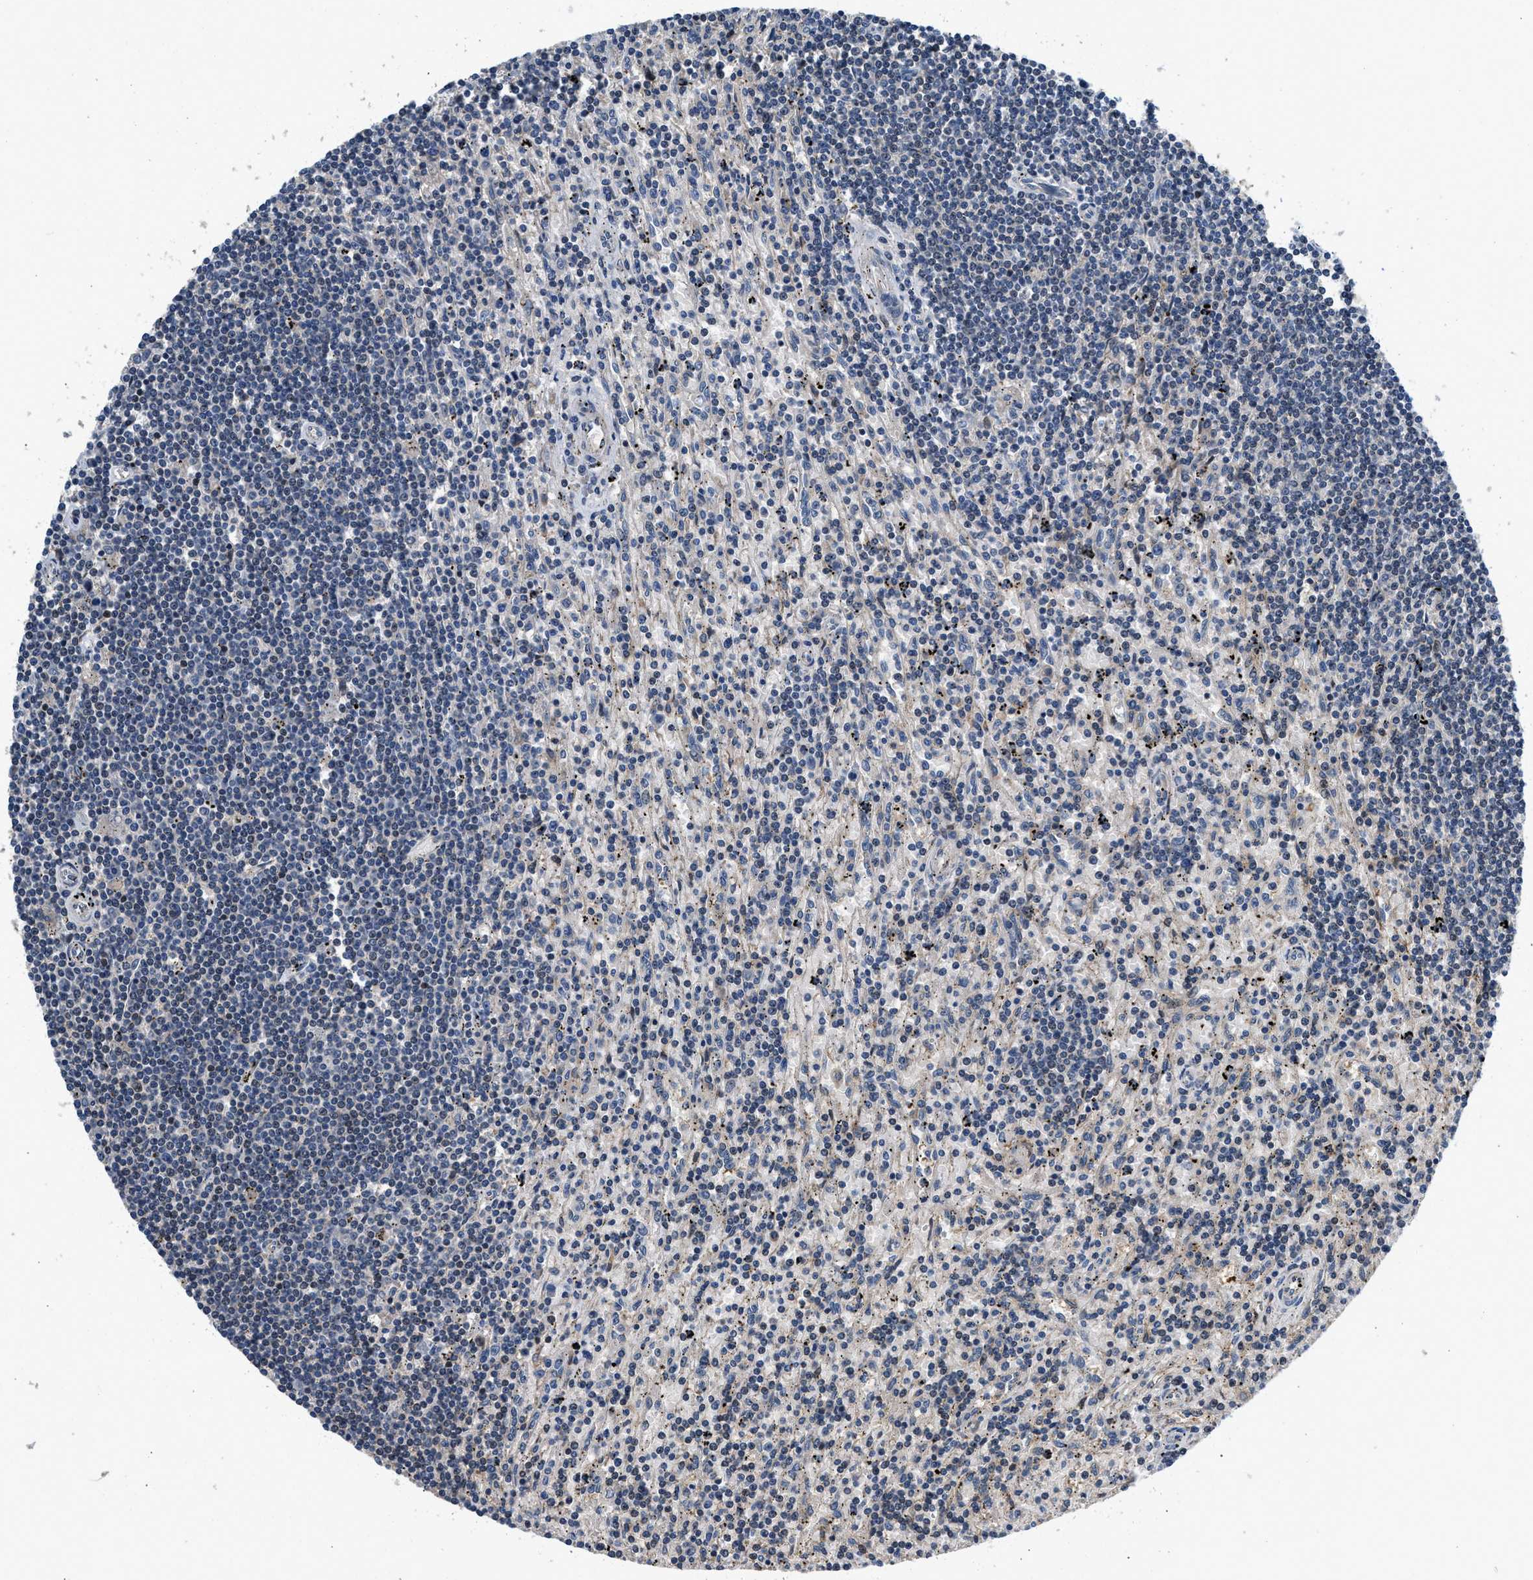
{"staining": {"intensity": "weak", "quantity": "<25%", "location": "cytoplasmic/membranous"}, "tissue": "lymphoma", "cell_type": "Tumor cells", "image_type": "cancer", "snomed": [{"axis": "morphology", "description": "Malignant lymphoma, non-Hodgkin's type, Low grade"}, {"axis": "topography", "description": "Spleen"}], "caption": "Immunohistochemistry photomicrograph of malignant lymphoma, non-Hodgkin's type (low-grade) stained for a protein (brown), which displays no positivity in tumor cells.", "gene": "IL3RA", "patient": {"sex": "male", "age": 76}}